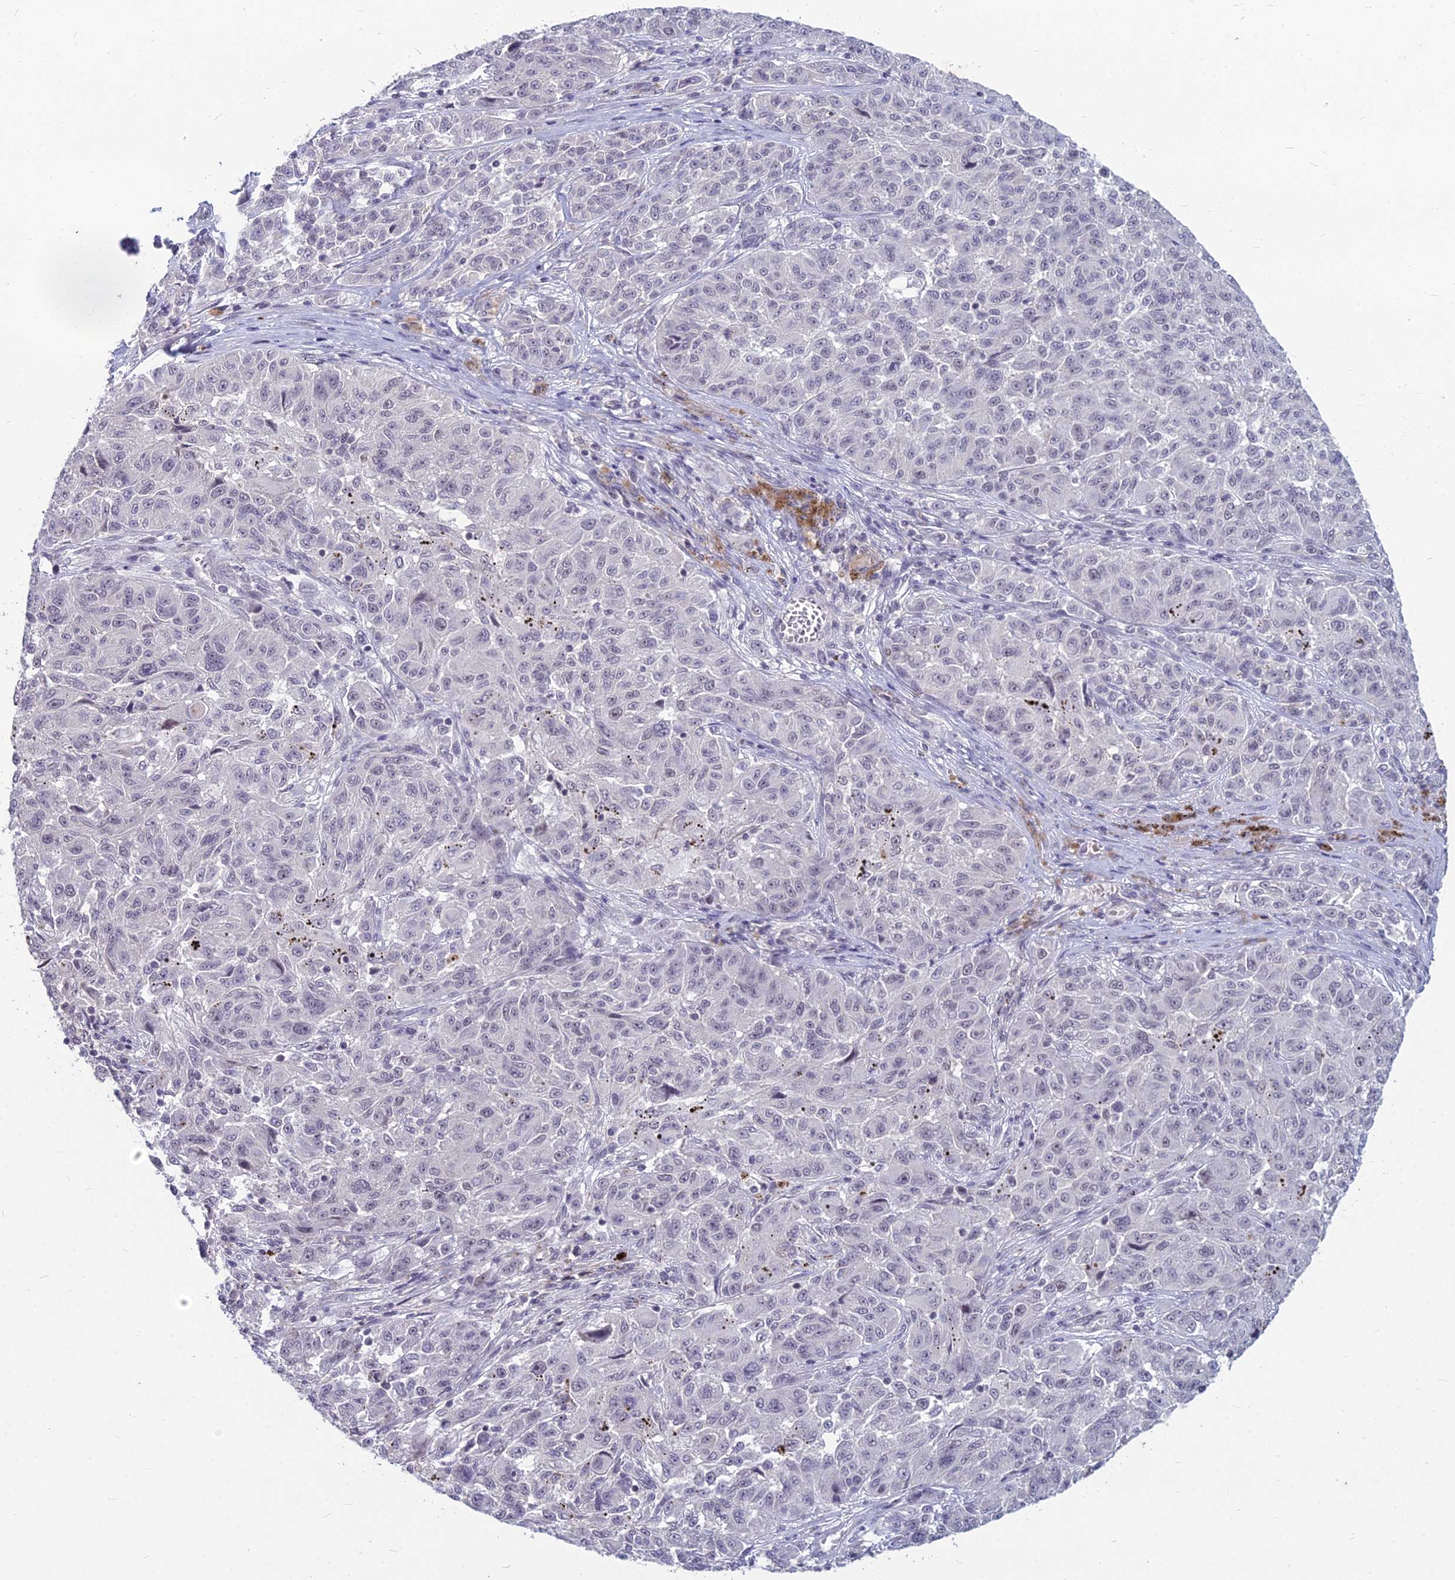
{"staining": {"intensity": "negative", "quantity": "none", "location": "none"}, "tissue": "melanoma", "cell_type": "Tumor cells", "image_type": "cancer", "snomed": [{"axis": "morphology", "description": "Malignant melanoma, NOS"}, {"axis": "topography", "description": "Skin"}], "caption": "The photomicrograph reveals no staining of tumor cells in malignant melanoma. (DAB immunohistochemistry visualized using brightfield microscopy, high magnification).", "gene": "KAT7", "patient": {"sex": "male", "age": 53}}